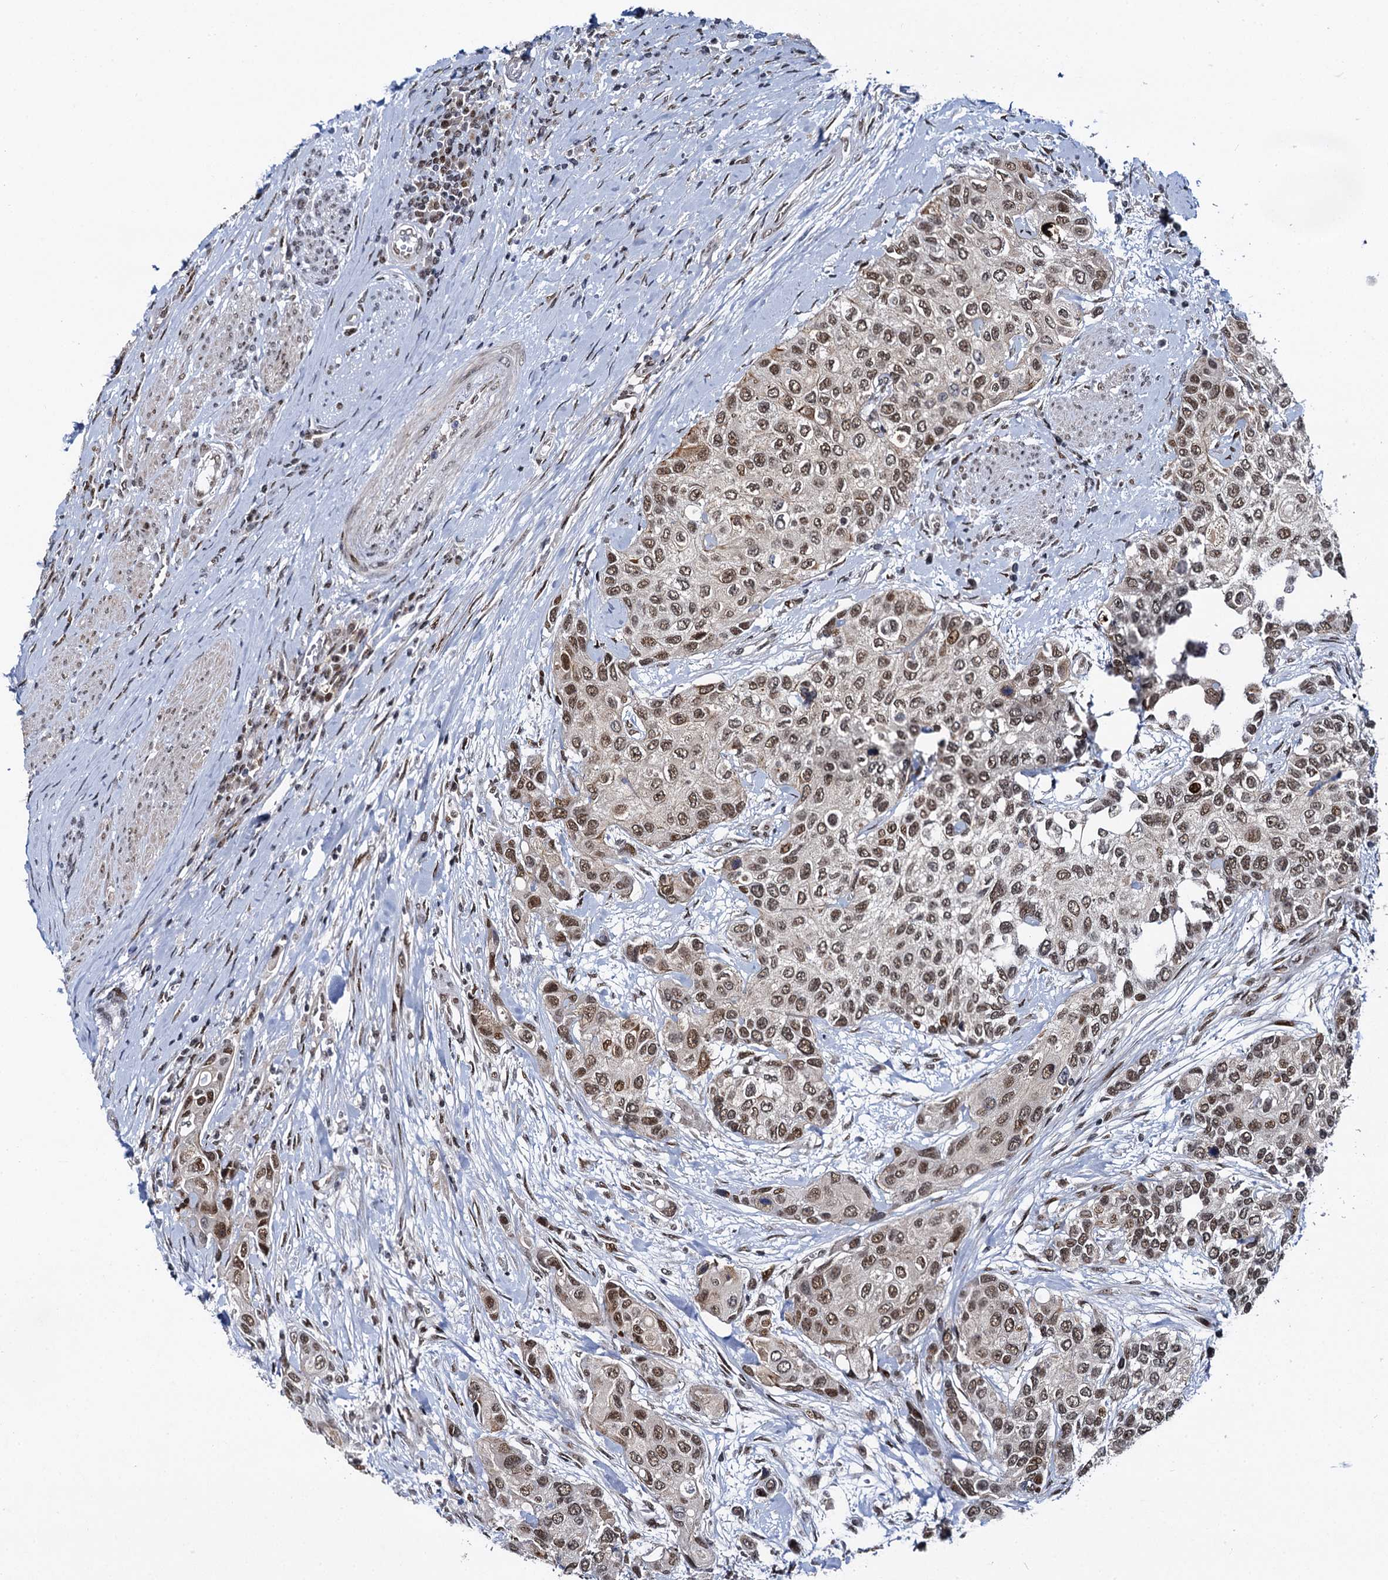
{"staining": {"intensity": "moderate", "quantity": ">75%", "location": "nuclear"}, "tissue": "urothelial cancer", "cell_type": "Tumor cells", "image_type": "cancer", "snomed": [{"axis": "morphology", "description": "Normal tissue, NOS"}, {"axis": "morphology", "description": "Urothelial carcinoma, High grade"}, {"axis": "topography", "description": "Vascular tissue"}, {"axis": "topography", "description": "Urinary bladder"}], "caption": "Protein analysis of urothelial cancer tissue shows moderate nuclear expression in approximately >75% of tumor cells.", "gene": "RUFY2", "patient": {"sex": "female", "age": 56}}